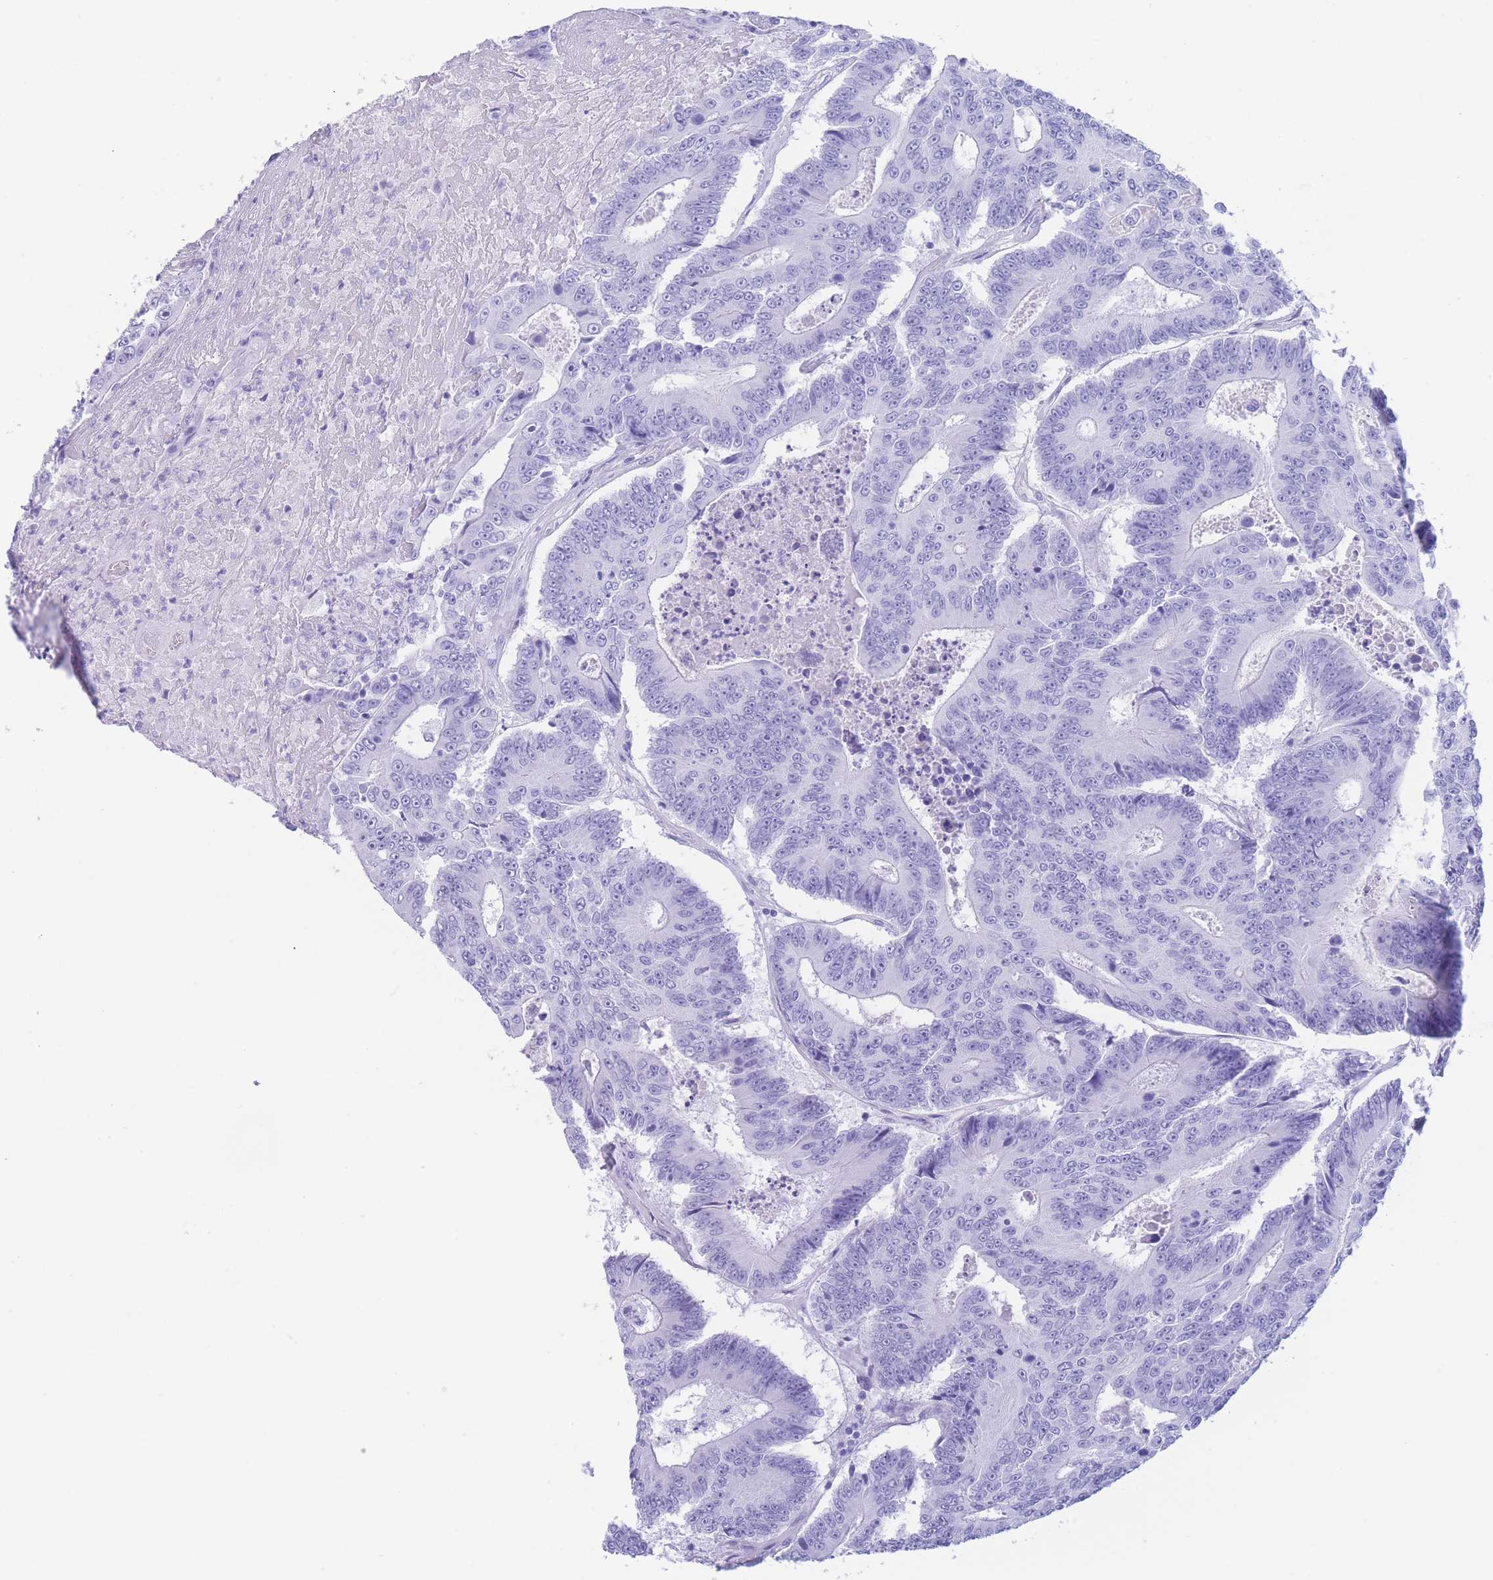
{"staining": {"intensity": "negative", "quantity": "none", "location": "none"}, "tissue": "colorectal cancer", "cell_type": "Tumor cells", "image_type": "cancer", "snomed": [{"axis": "morphology", "description": "Adenocarcinoma, NOS"}, {"axis": "topography", "description": "Colon"}], "caption": "Colorectal cancer stained for a protein using IHC shows no staining tumor cells.", "gene": "SLCO1B3", "patient": {"sex": "male", "age": 83}}